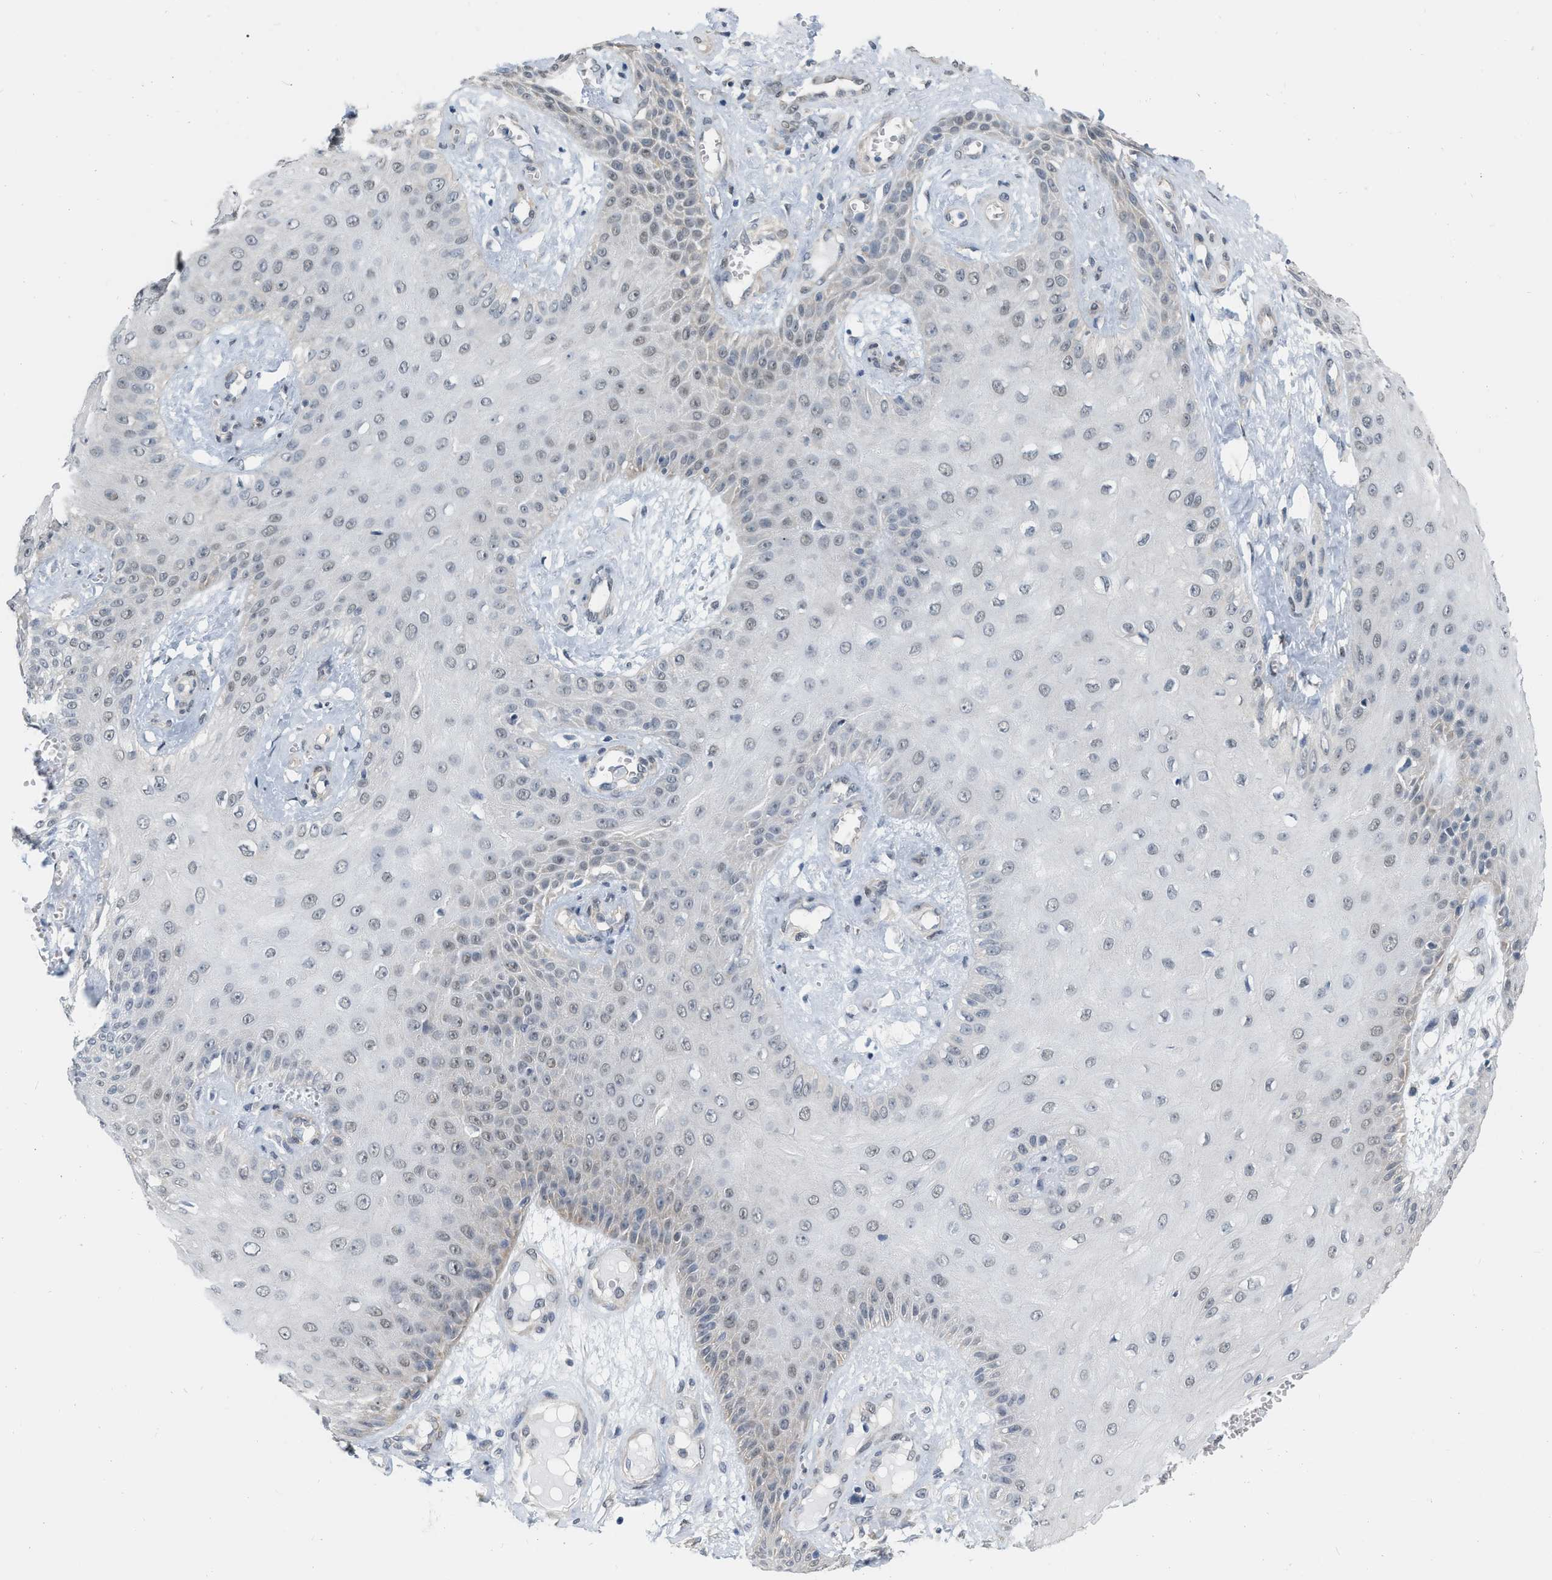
{"staining": {"intensity": "weak", "quantity": "<25%", "location": "cytoplasmic/membranous"}, "tissue": "skin cancer", "cell_type": "Tumor cells", "image_type": "cancer", "snomed": [{"axis": "morphology", "description": "Squamous cell carcinoma, NOS"}, {"axis": "topography", "description": "Skin"}], "caption": "The immunohistochemistry (IHC) histopathology image has no significant staining in tumor cells of skin cancer (squamous cell carcinoma) tissue.", "gene": "RUVBL1", "patient": {"sex": "male", "age": 74}}